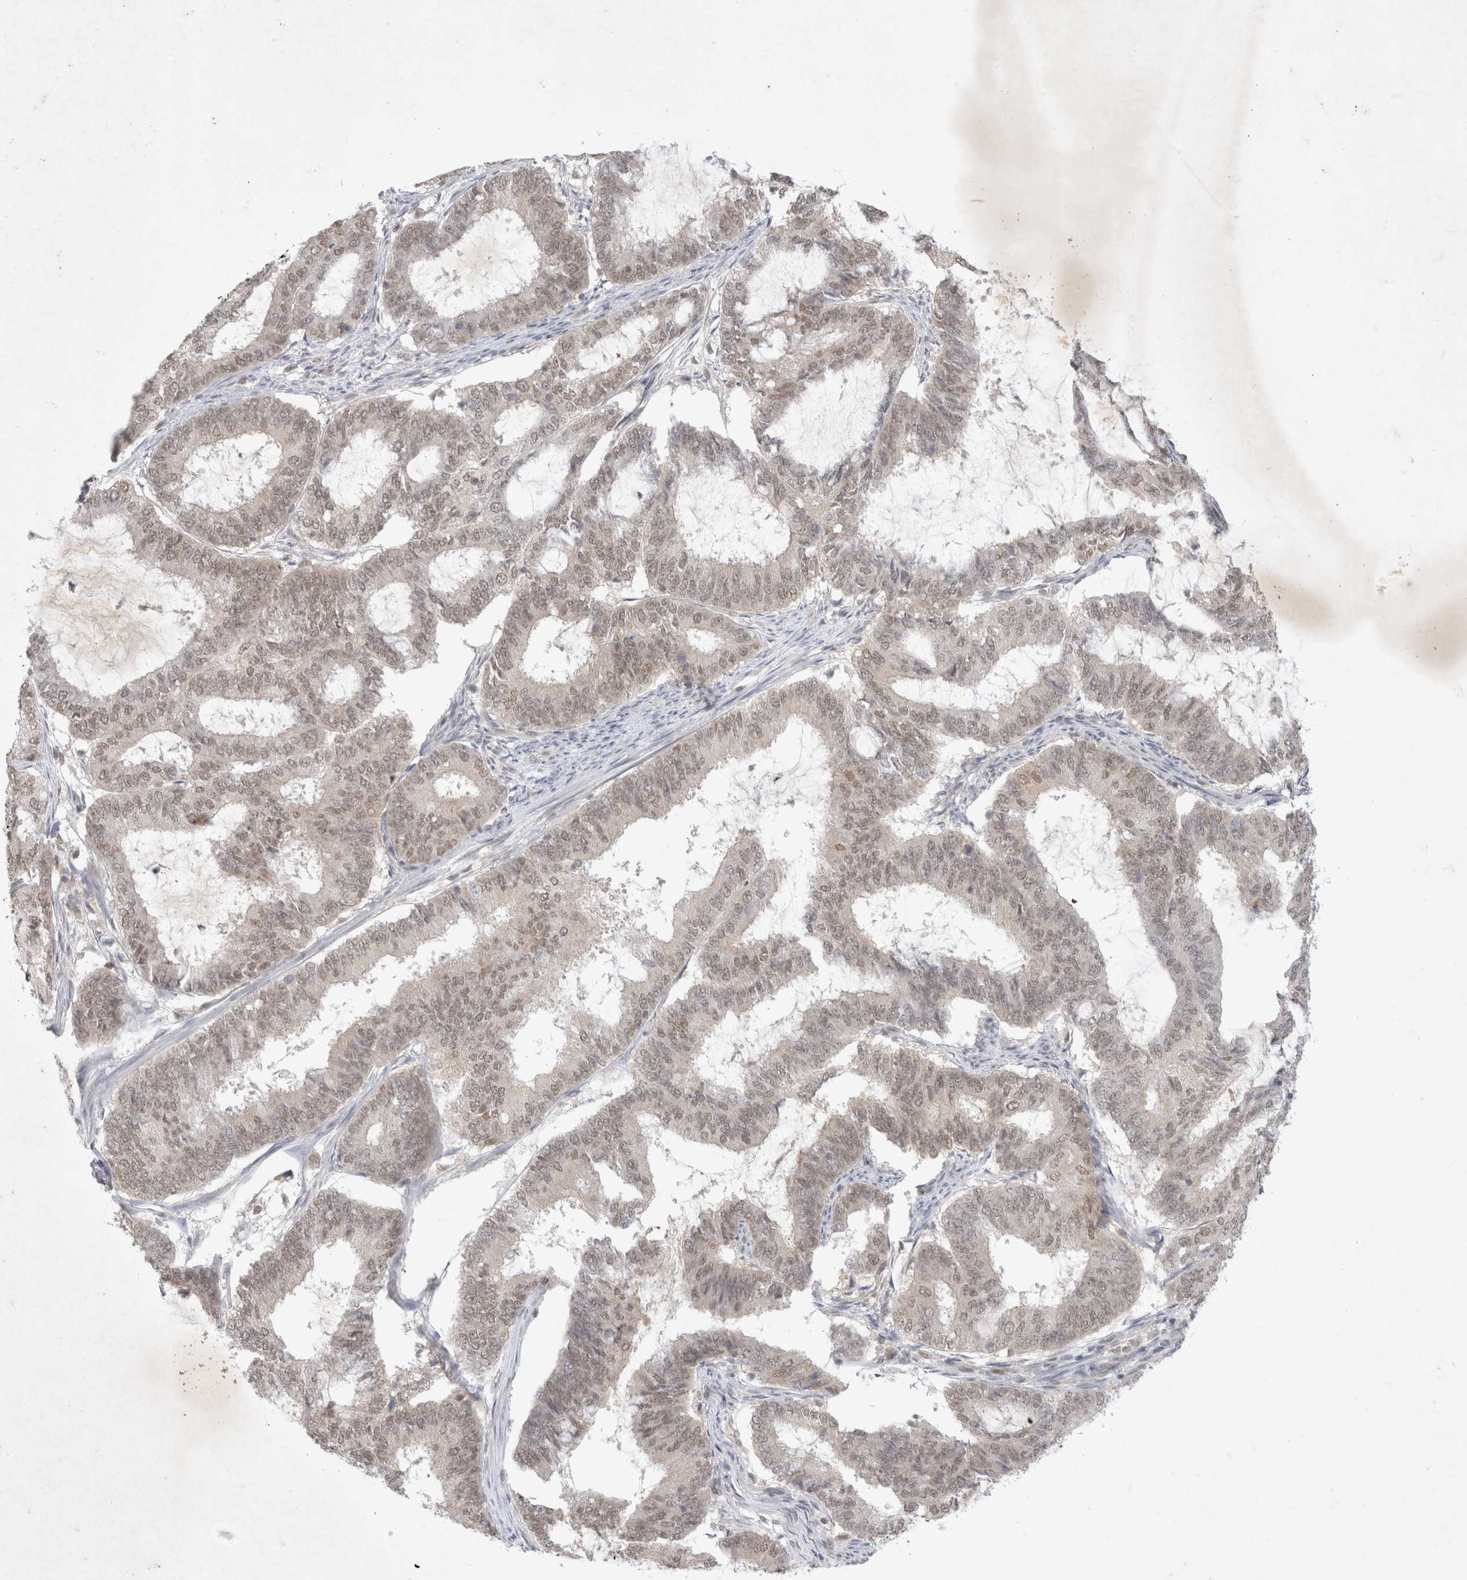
{"staining": {"intensity": "weak", "quantity": ">75%", "location": "nuclear"}, "tissue": "endometrial cancer", "cell_type": "Tumor cells", "image_type": "cancer", "snomed": [{"axis": "morphology", "description": "Adenocarcinoma, NOS"}, {"axis": "topography", "description": "Endometrium"}], "caption": "Immunohistochemical staining of endometrial cancer (adenocarcinoma) exhibits low levels of weak nuclear positivity in about >75% of tumor cells.", "gene": "FBXO42", "patient": {"sex": "female", "age": 51}}